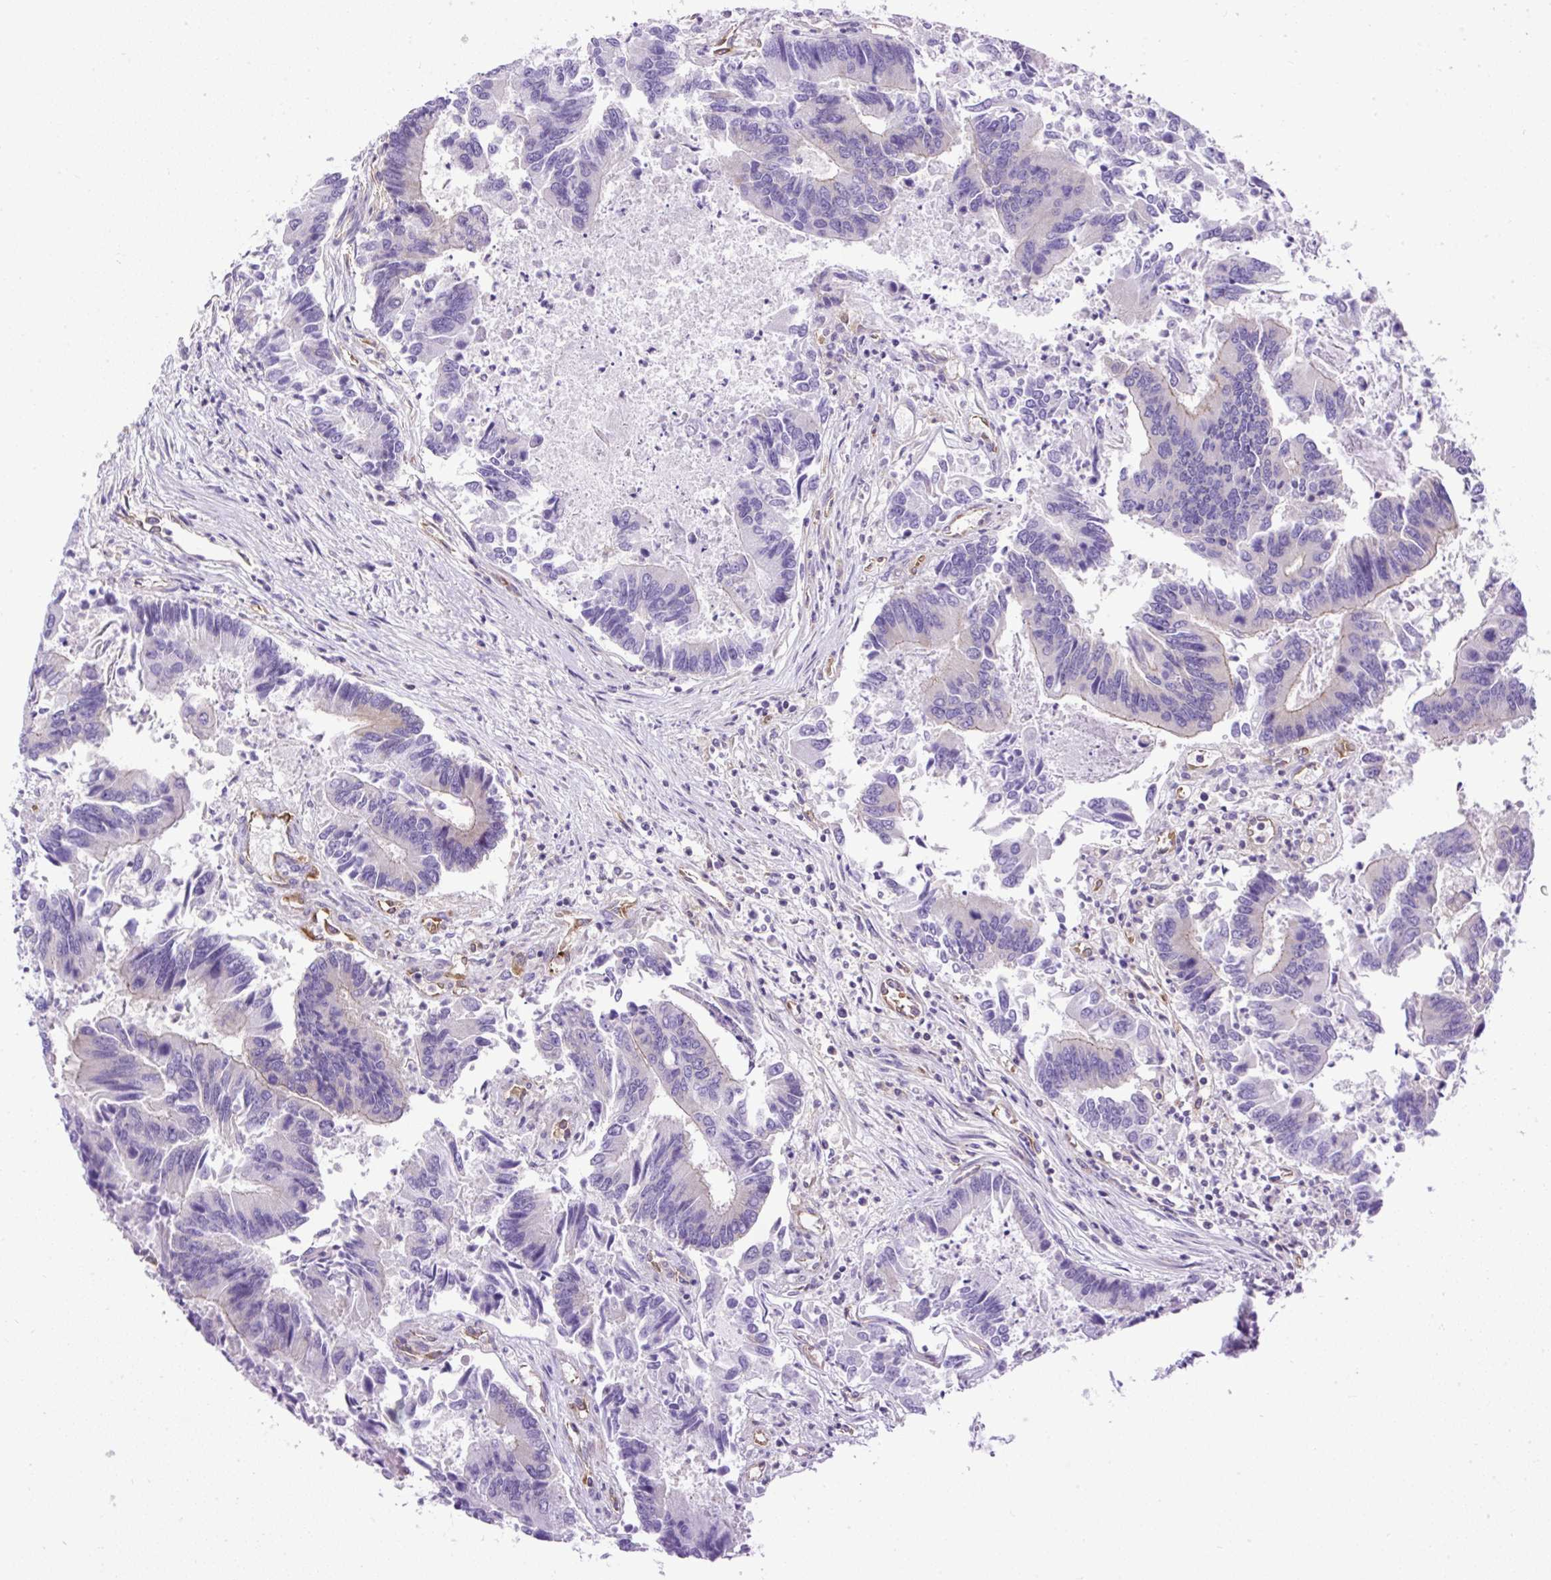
{"staining": {"intensity": "negative", "quantity": "none", "location": "none"}, "tissue": "colorectal cancer", "cell_type": "Tumor cells", "image_type": "cancer", "snomed": [{"axis": "morphology", "description": "Adenocarcinoma, NOS"}, {"axis": "topography", "description": "Colon"}], "caption": "An IHC image of colorectal adenocarcinoma is shown. There is no staining in tumor cells of colorectal adenocarcinoma. (DAB (3,3'-diaminobenzidine) immunohistochemistry (IHC), high magnification).", "gene": "MAP1S", "patient": {"sex": "female", "age": 67}}